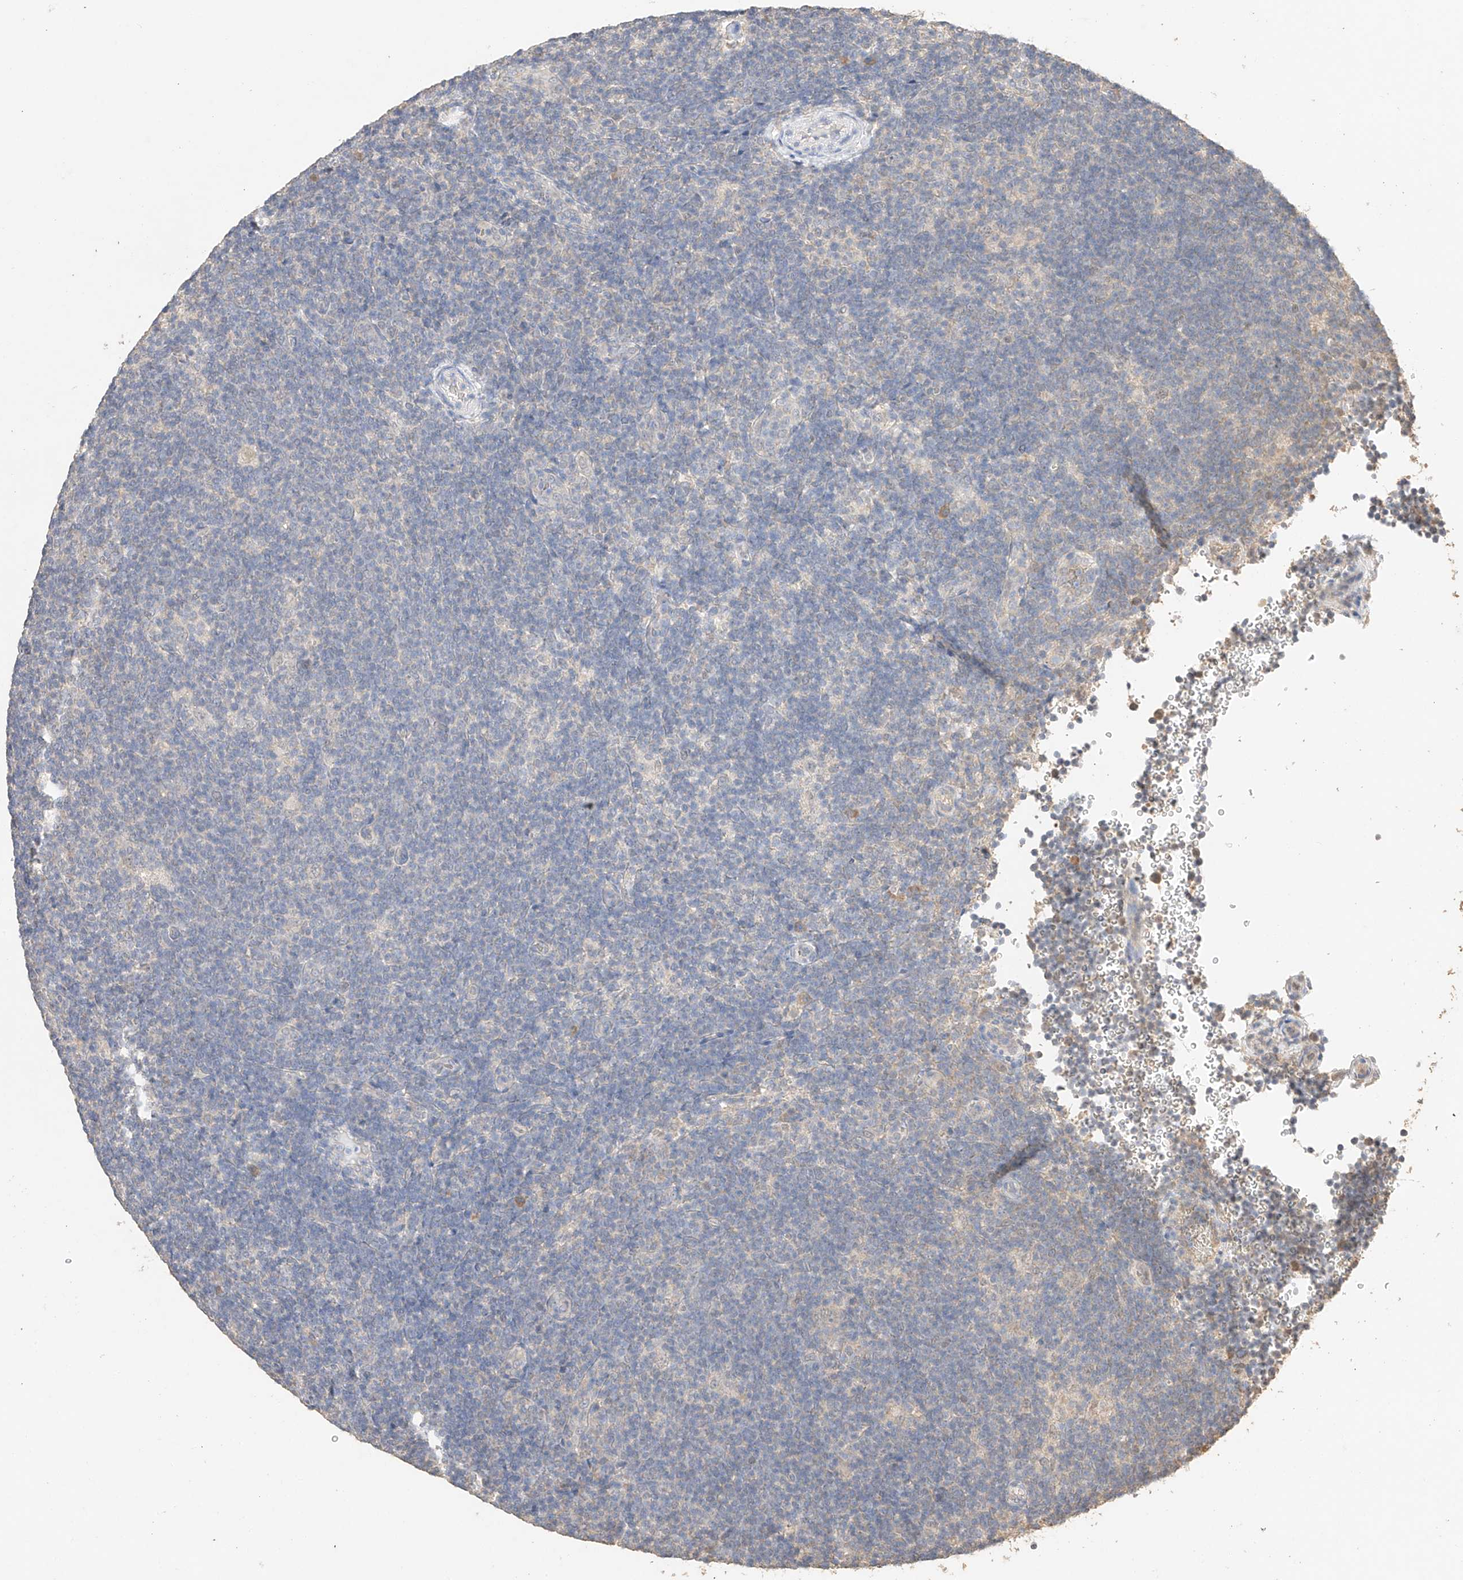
{"staining": {"intensity": "negative", "quantity": "none", "location": "none"}, "tissue": "lymphoma", "cell_type": "Tumor cells", "image_type": "cancer", "snomed": [{"axis": "morphology", "description": "Hodgkin's disease, NOS"}, {"axis": "topography", "description": "Lymph node"}], "caption": "High power microscopy micrograph of an immunohistochemistry image of lymphoma, revealing no significant positivity in tumor cells.", "gene": "IL22RA2", "patient": {"sex": "female", "age": 57}}